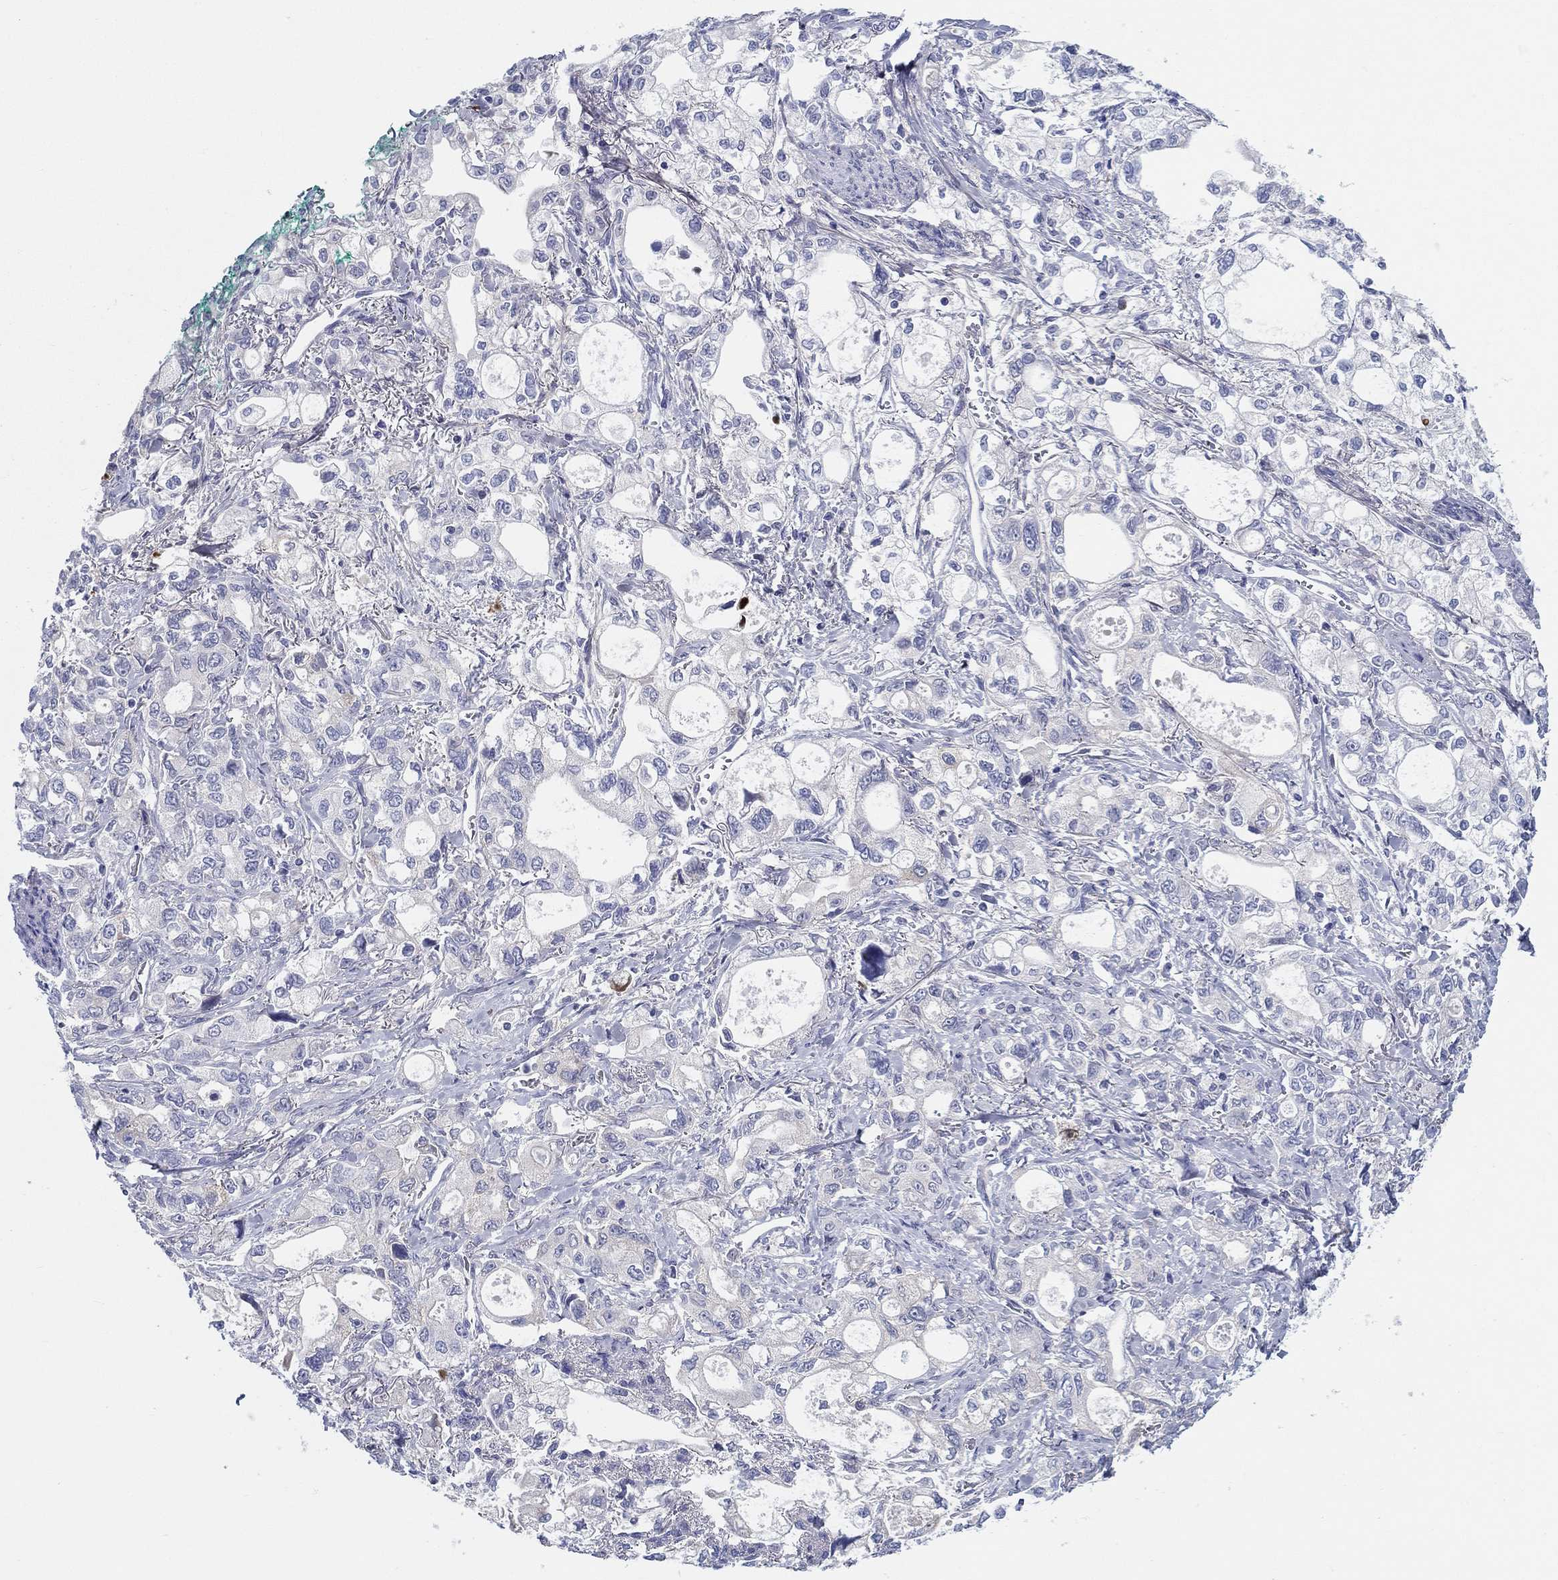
{"staining": {"intensity": "negative", "quantity": "none", "location": "none"}, "tissue": "stomach cancer", "cell_type": "Tumor cells", "image_type": "cancer", "snomed": [{"axis": "morphology", "description": "Adenocarcinoma, NOS"}, {"axis": "topography", "description": "Stomach"}], "caption": "Photomicrograph shows no significant protein positivity in tumor cells of adenocarcinoma (stomach).", "gene": "HAPLN4", "patient": {"sex": "male", "age": 63}}